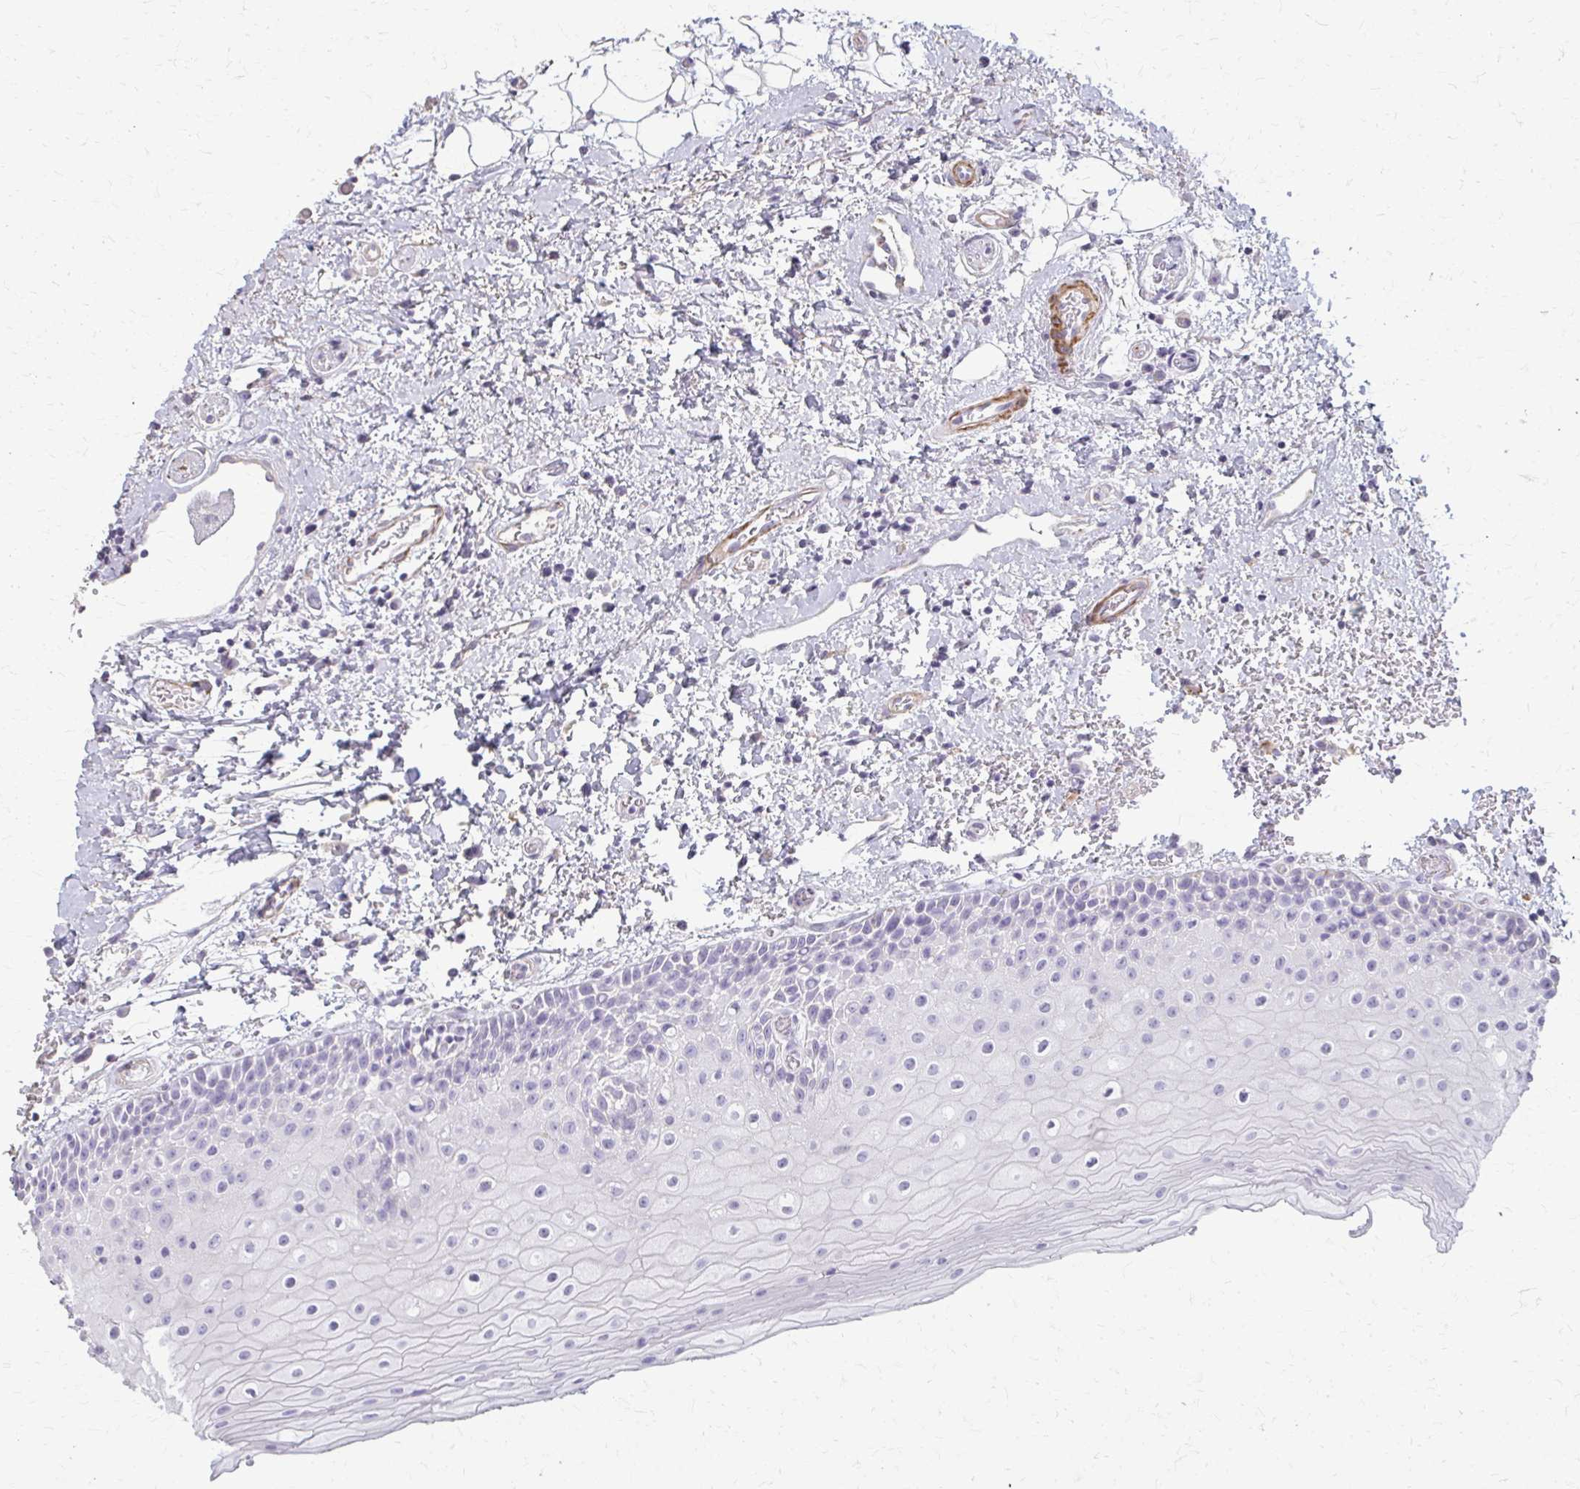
{"staining": {"intensity": "negative", "quantity": "none", "location": "none"}, "tissue": "oral mucosa", "cell_type": "Squamous epithelial cells", "image_type": "normal", "snomed": [{"axis": "morphology", "description": "Normal tissue, NOS"}, {"axis": "topography", "description": "Oral tissue"}], "caption": "High power microscopy photomicrograph of an immunohistochemistry photomicrograph of benign oral mucosa, revealing no significant expression in squamous epithelial cells. (DAB (3,3'-diaminobenzidine) immunohistochemistry, high magnification).", "gene": "TENM4", "patient": {"sex": "female", "age": 82}}